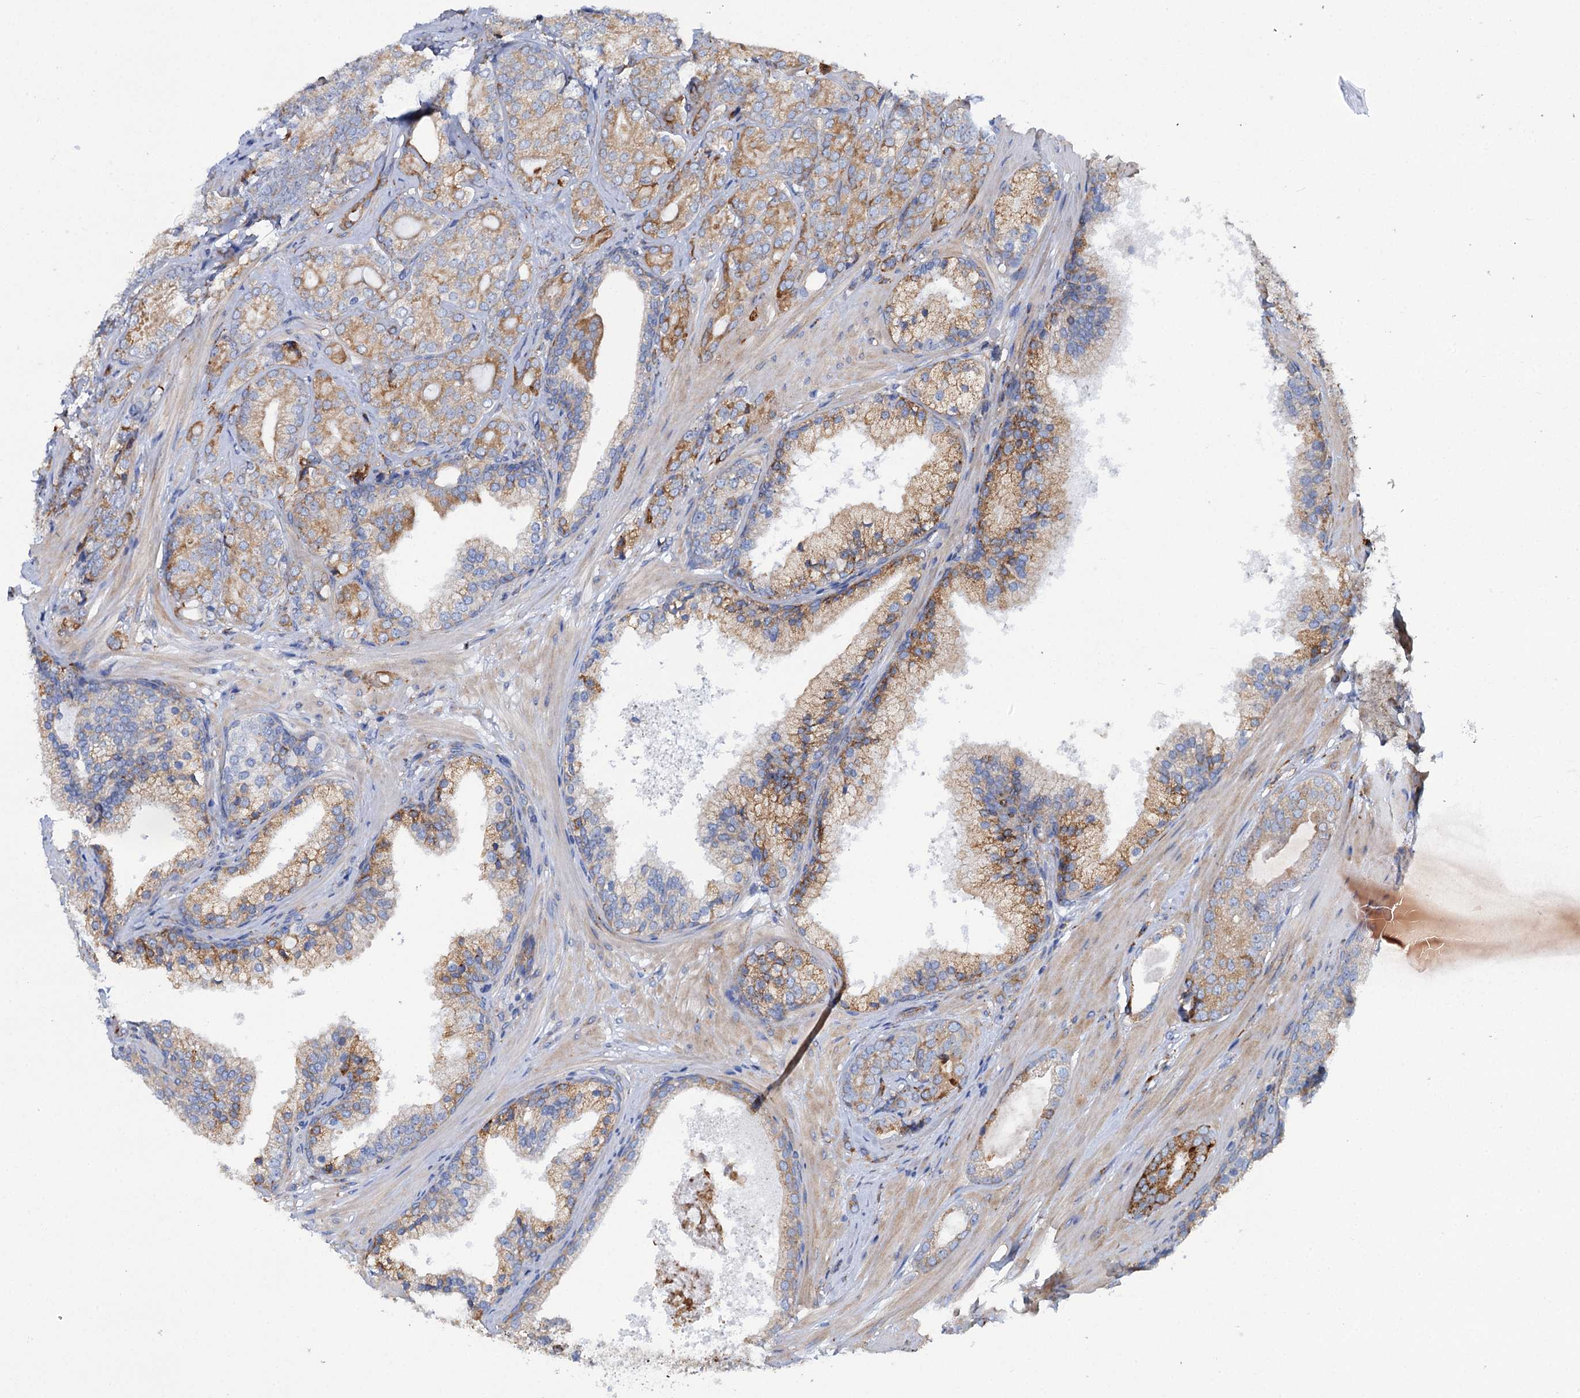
{"staining": {"intensity": "moderate", "quantity": "25%-75%", "location": "cytoplasmic/membranous"}, "tissue": "prostate cancer", "cell_type": "Tumor cells", "image_type": "cancer", "snomed": [{"axis": "morphology", "description": "Adenocarcinoma, High grade"}, {"axis": "topography", "description": "Prostate"}], "caption": "High-power microscopy captured an immunohistochemistry (IHC) histopathology image of prostate adenocarcinoma (high-grade), revealing moderate cytoplasmic/membranous positivity in about 25%-75% of tumor cells.", "gene": "SHE", "patient": {"sex": "male", "age": 60}}